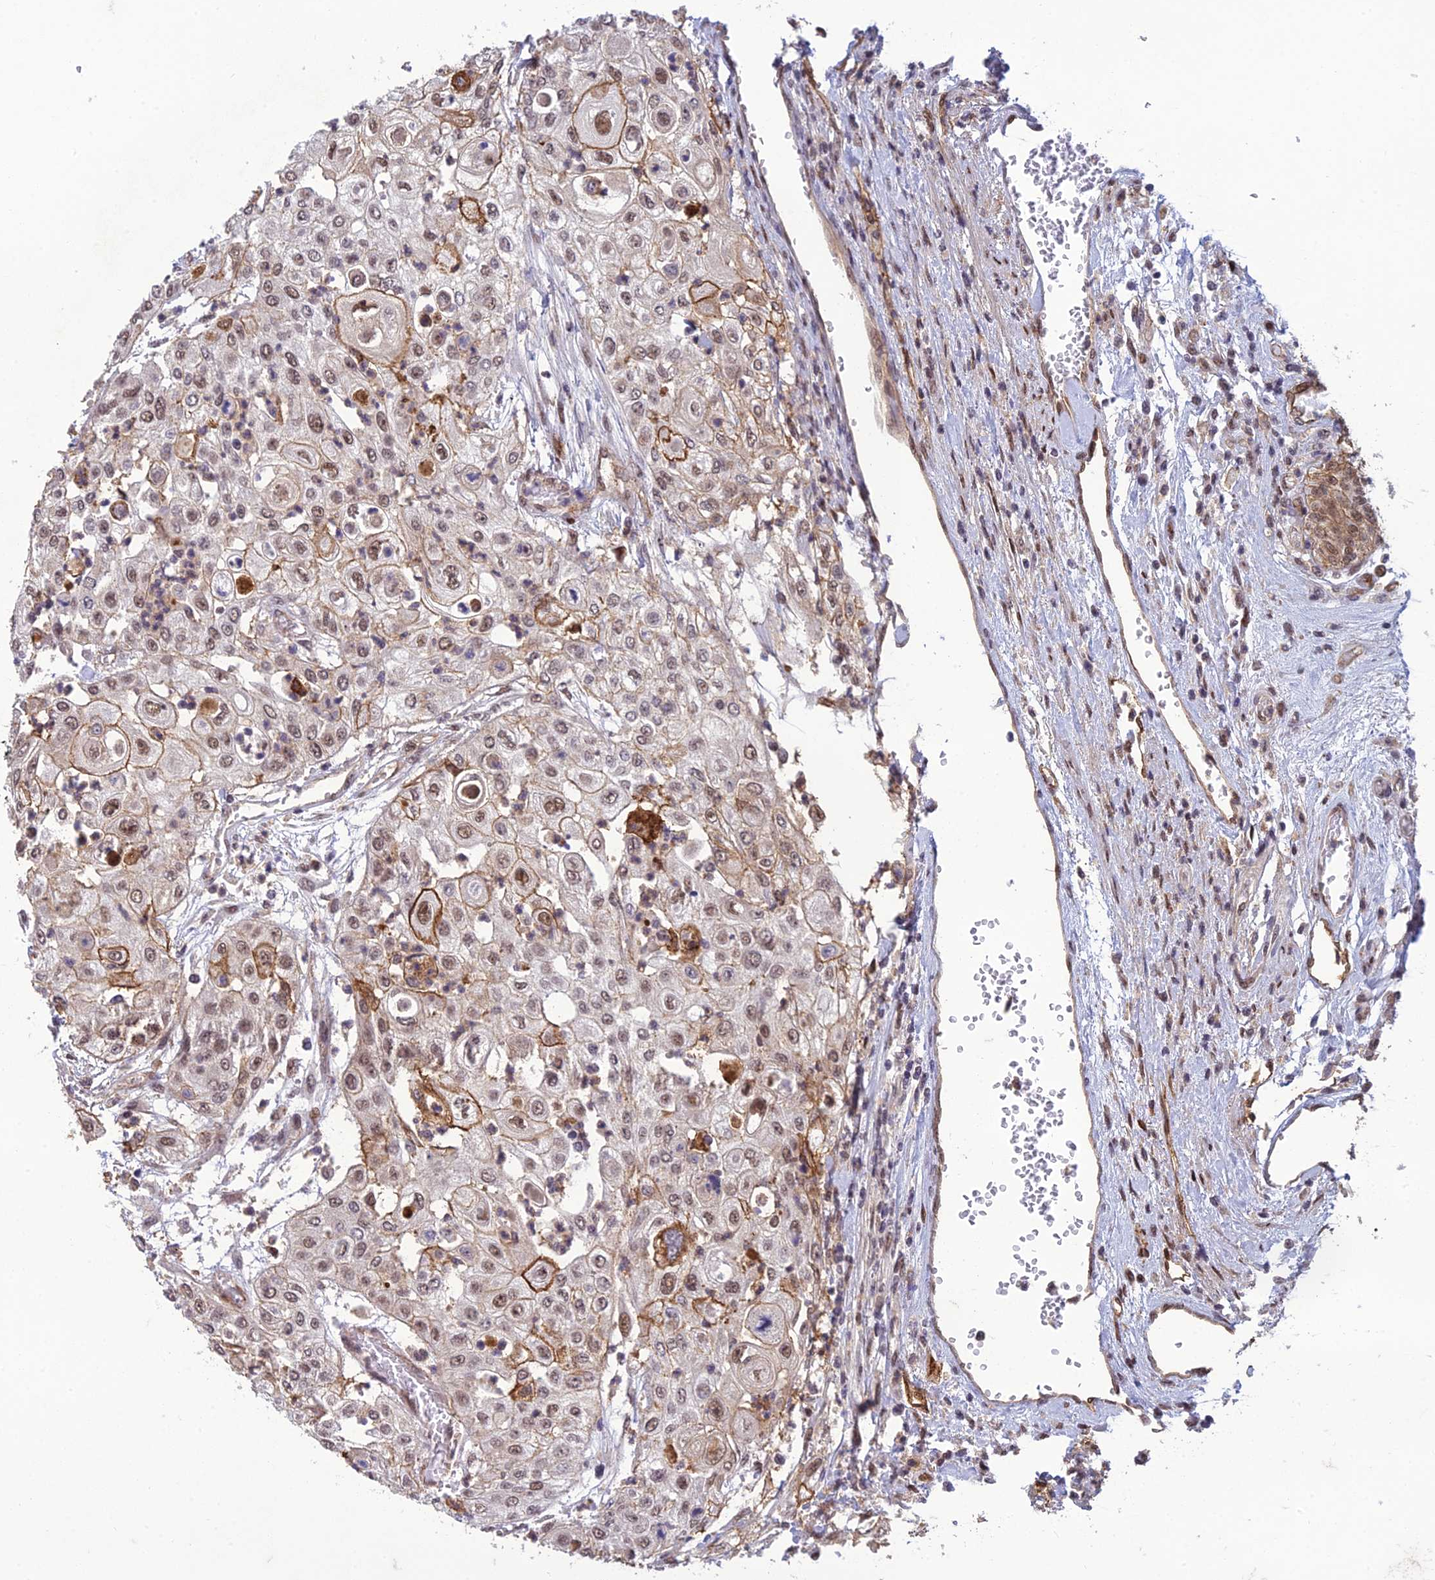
{"staining": {"intensity": "moderate", "quantity": ">75%", "location": "cytoplasmic/membranous,nuclear"}, "tissue": "urothelial cancer", "cell_type": "Tumor cells", "image_type": "cancer", "snomed": [{"axis": "morphology", "description": "Urothelial carcinoma, High grade"}, {"axis": "topography", "description": "Urinary bladder"}], "caption": "A histopathology image showing moderate cytoplasmic/membranous and nuclear expression in approximately >75% of tumor cells in urothelial carcinoma (high-grade), as visualized by brown immunohistochemical staining.", "gene": "RANBP3", "patient": {"sex": "female", "age": 79}}